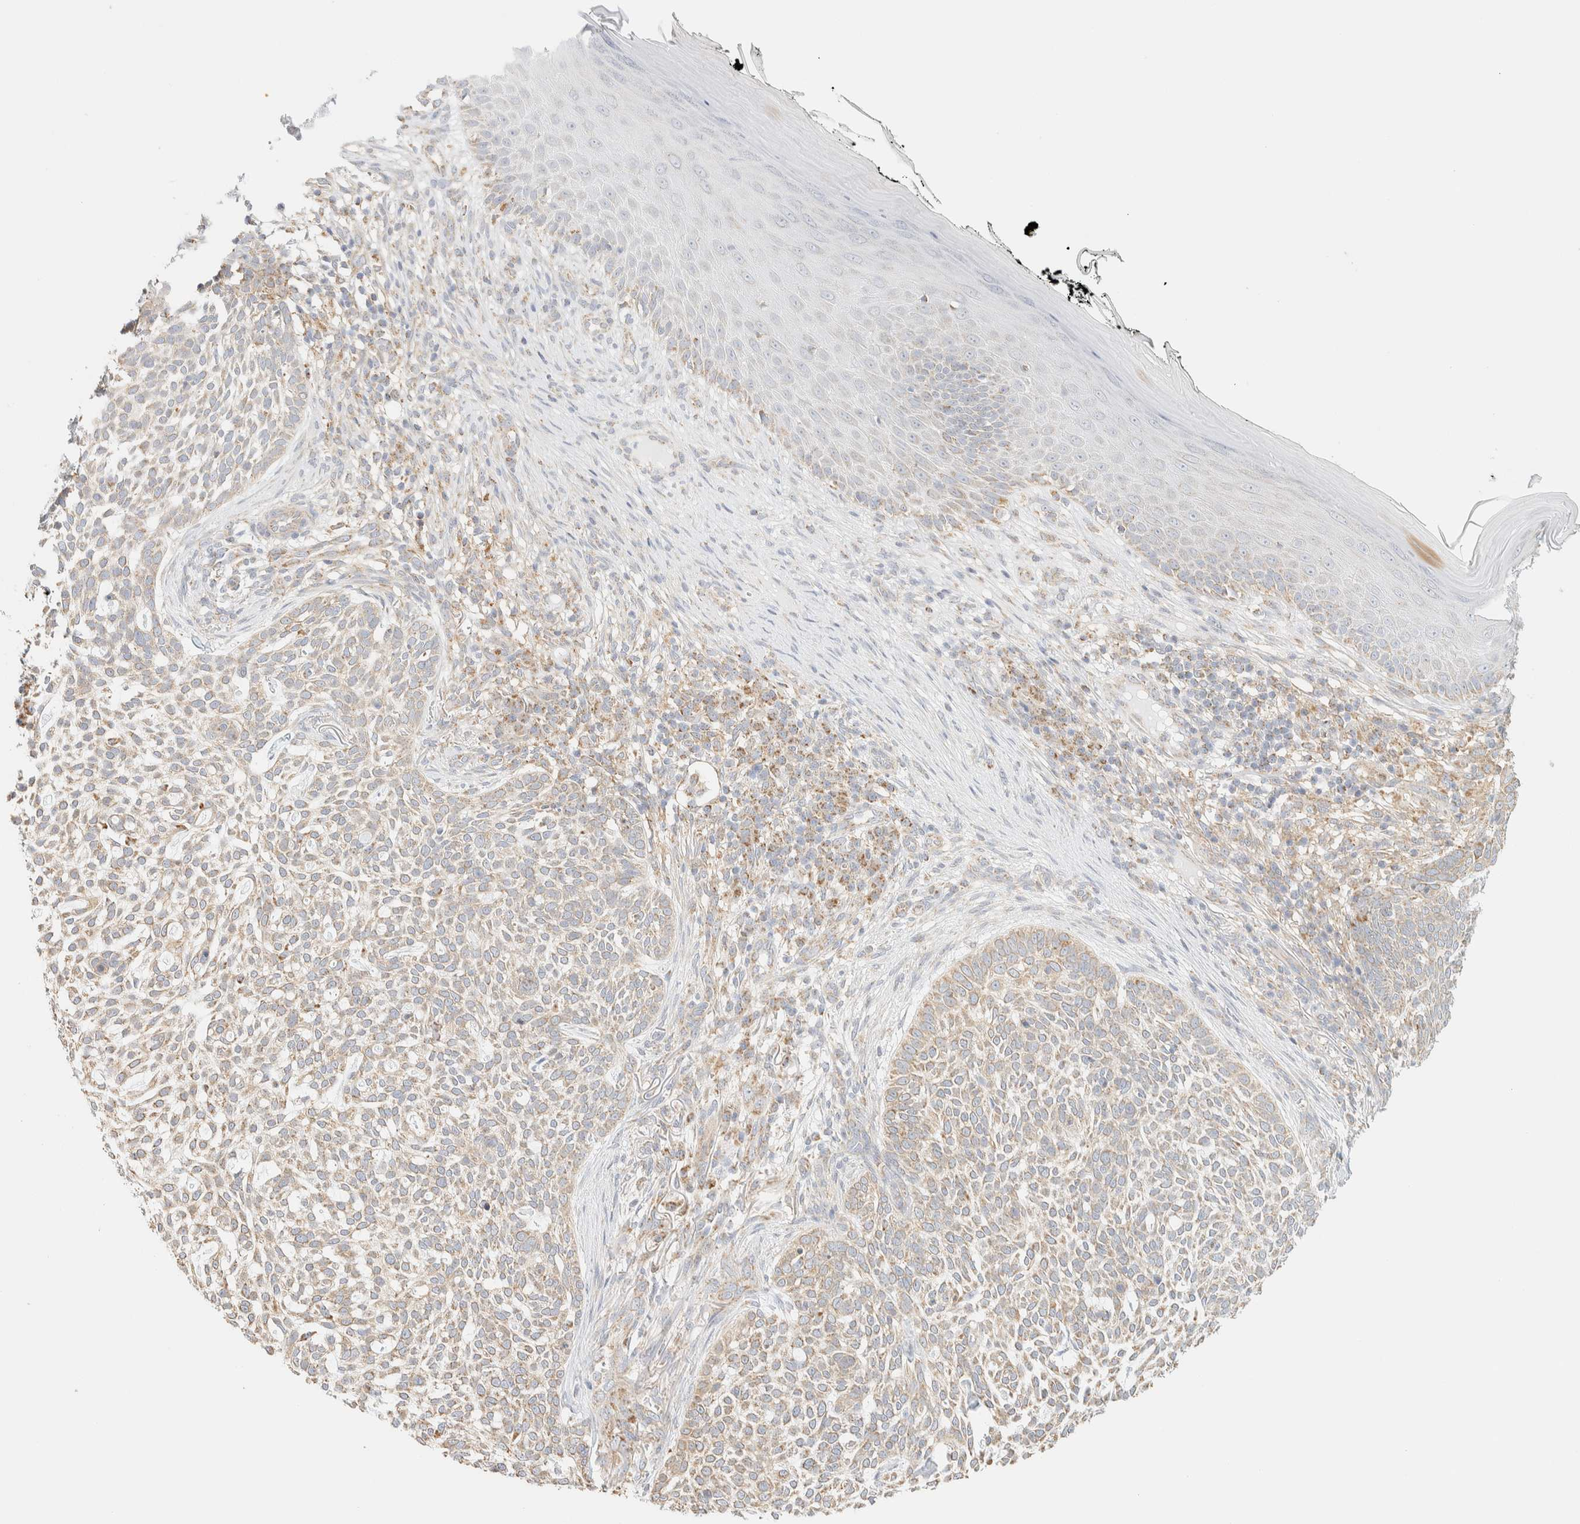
{"staining": {"intensity": "weak", "quantity": ">75%", "location": "cytoplasmic/membranous"}, "tissue": "skin cancer", "cell_type": "Tumor cells", "image_type": "cancer", "snomed": [{"axis": "morphology", "description": "Basal cell carcinoma"}, {"axis": "topography", "description": "Skin"}], "caption": "DAB immunohistochemical staining of basal cell carcinoma (skin) demonstrates weak cytoplasmic/membranous protein expression in about >75% of tumor cells.", "gene": "APBB2", "patient": {"sex": "female", "age": 64}}